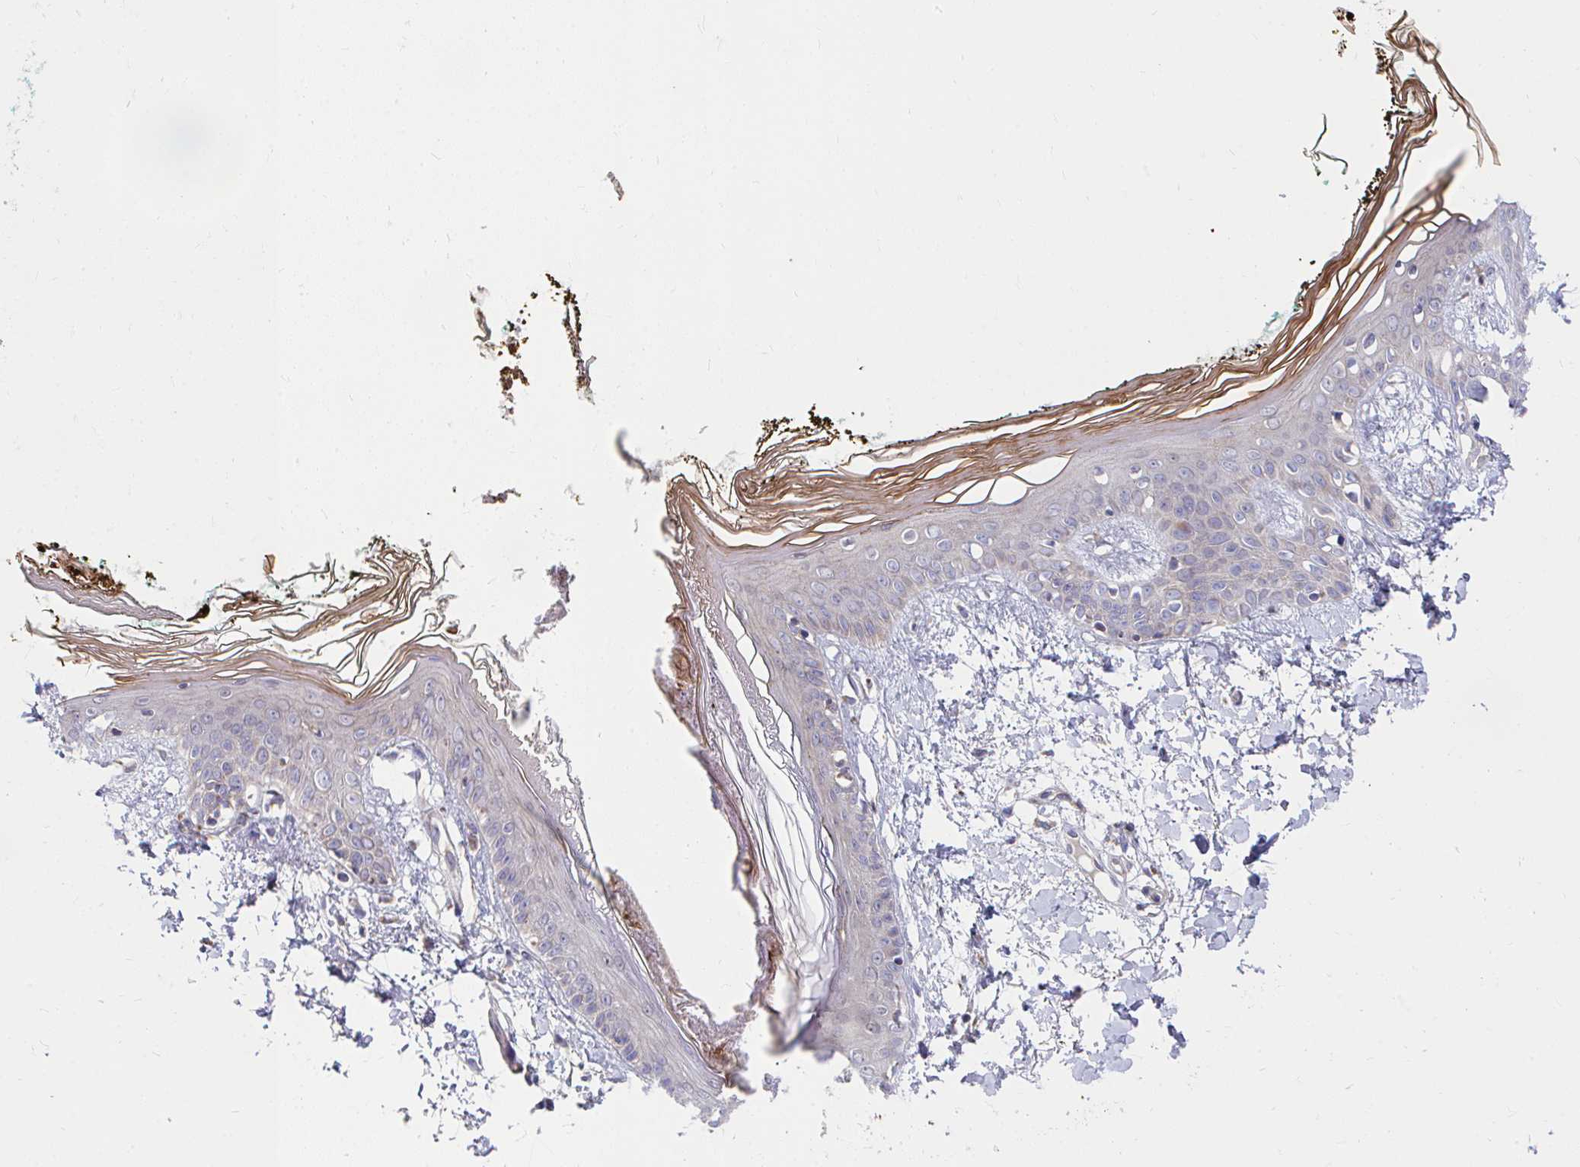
{"staining": {"intensity": "negative", "quantity": "none", "location": "none"}, "tissue": "skin", "cell_type": "Fibroblasts", "image_type": "normal", "snomed": [{"axis": "morphology", "description": "Normal tissue, NOS"}, {"axis": "topography", "description": "Skin"}], "caption": "High magnification brightfield microscopy of unremarkable skin stained with DAB (3,3'-diaminobenzidine) (brown) and counterstained with hematoxylin (blue): fibroblasts show no significant expression. (DAB immunohistochemistry (IHC) with hematoxylin counter stain).", "gene": "PEX3", "patient": {"sex": "female", "age": 34}}